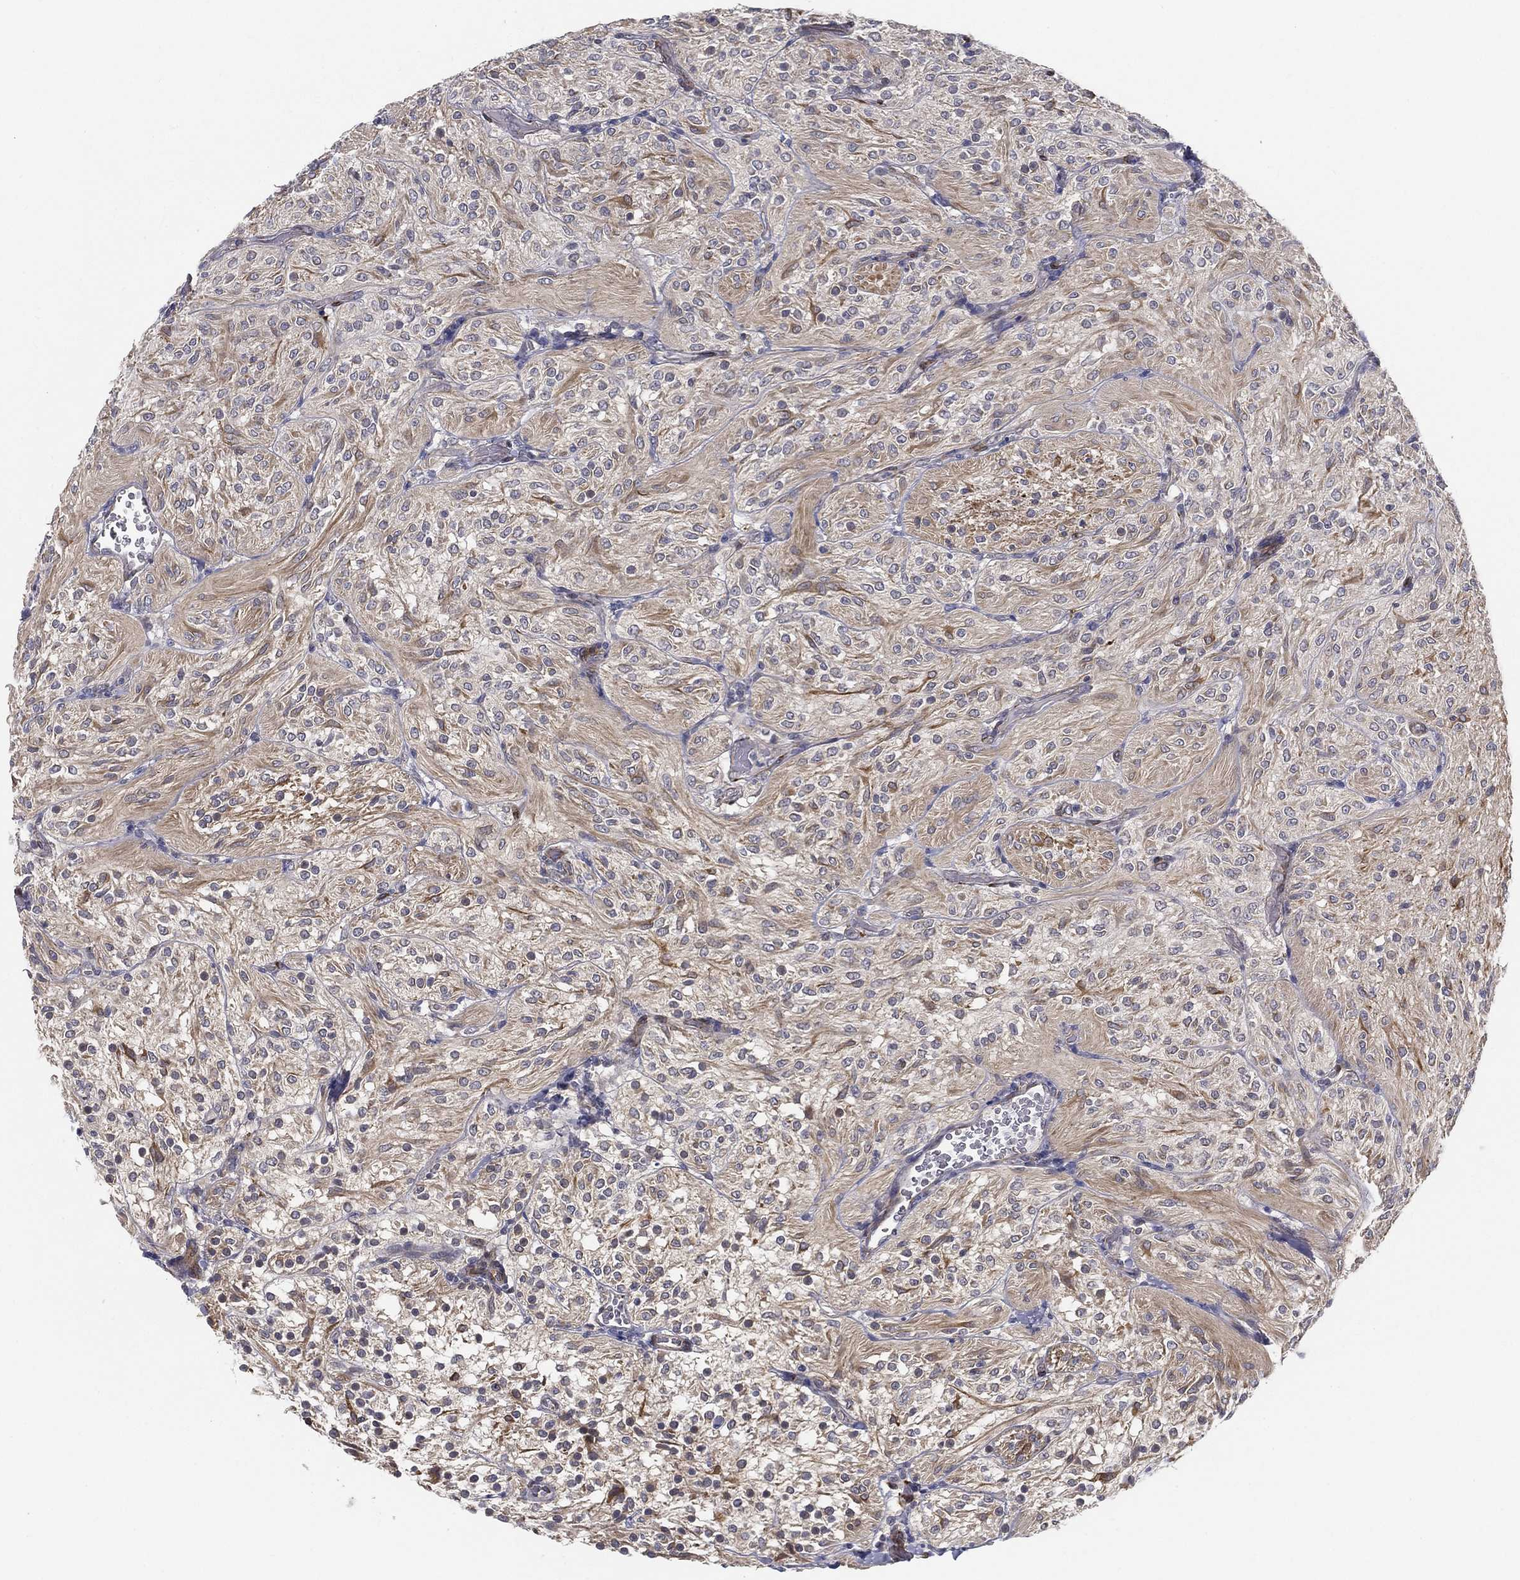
{"staining": {"intensity": "moderate", "quantity": "<25%", "location": "cytoplasmic/membranous"}, "tissue": "glioma", "cell_type": "Tumor cells", "image_type": "cancer", "snomed": [{"axis": "morphology", "description": "Glioma, malignant, Low grade"}, {"axis": "topography", "description": "Brain"}], "caption": "Brown immunohistochemical staining in malignant glioma (low-grade) exhibits moderate cytoplasmic/membranous staining in about <25% of tumor cells.", "gene": "LRRC56", "patient": {"sex": "male", "age": 3}}